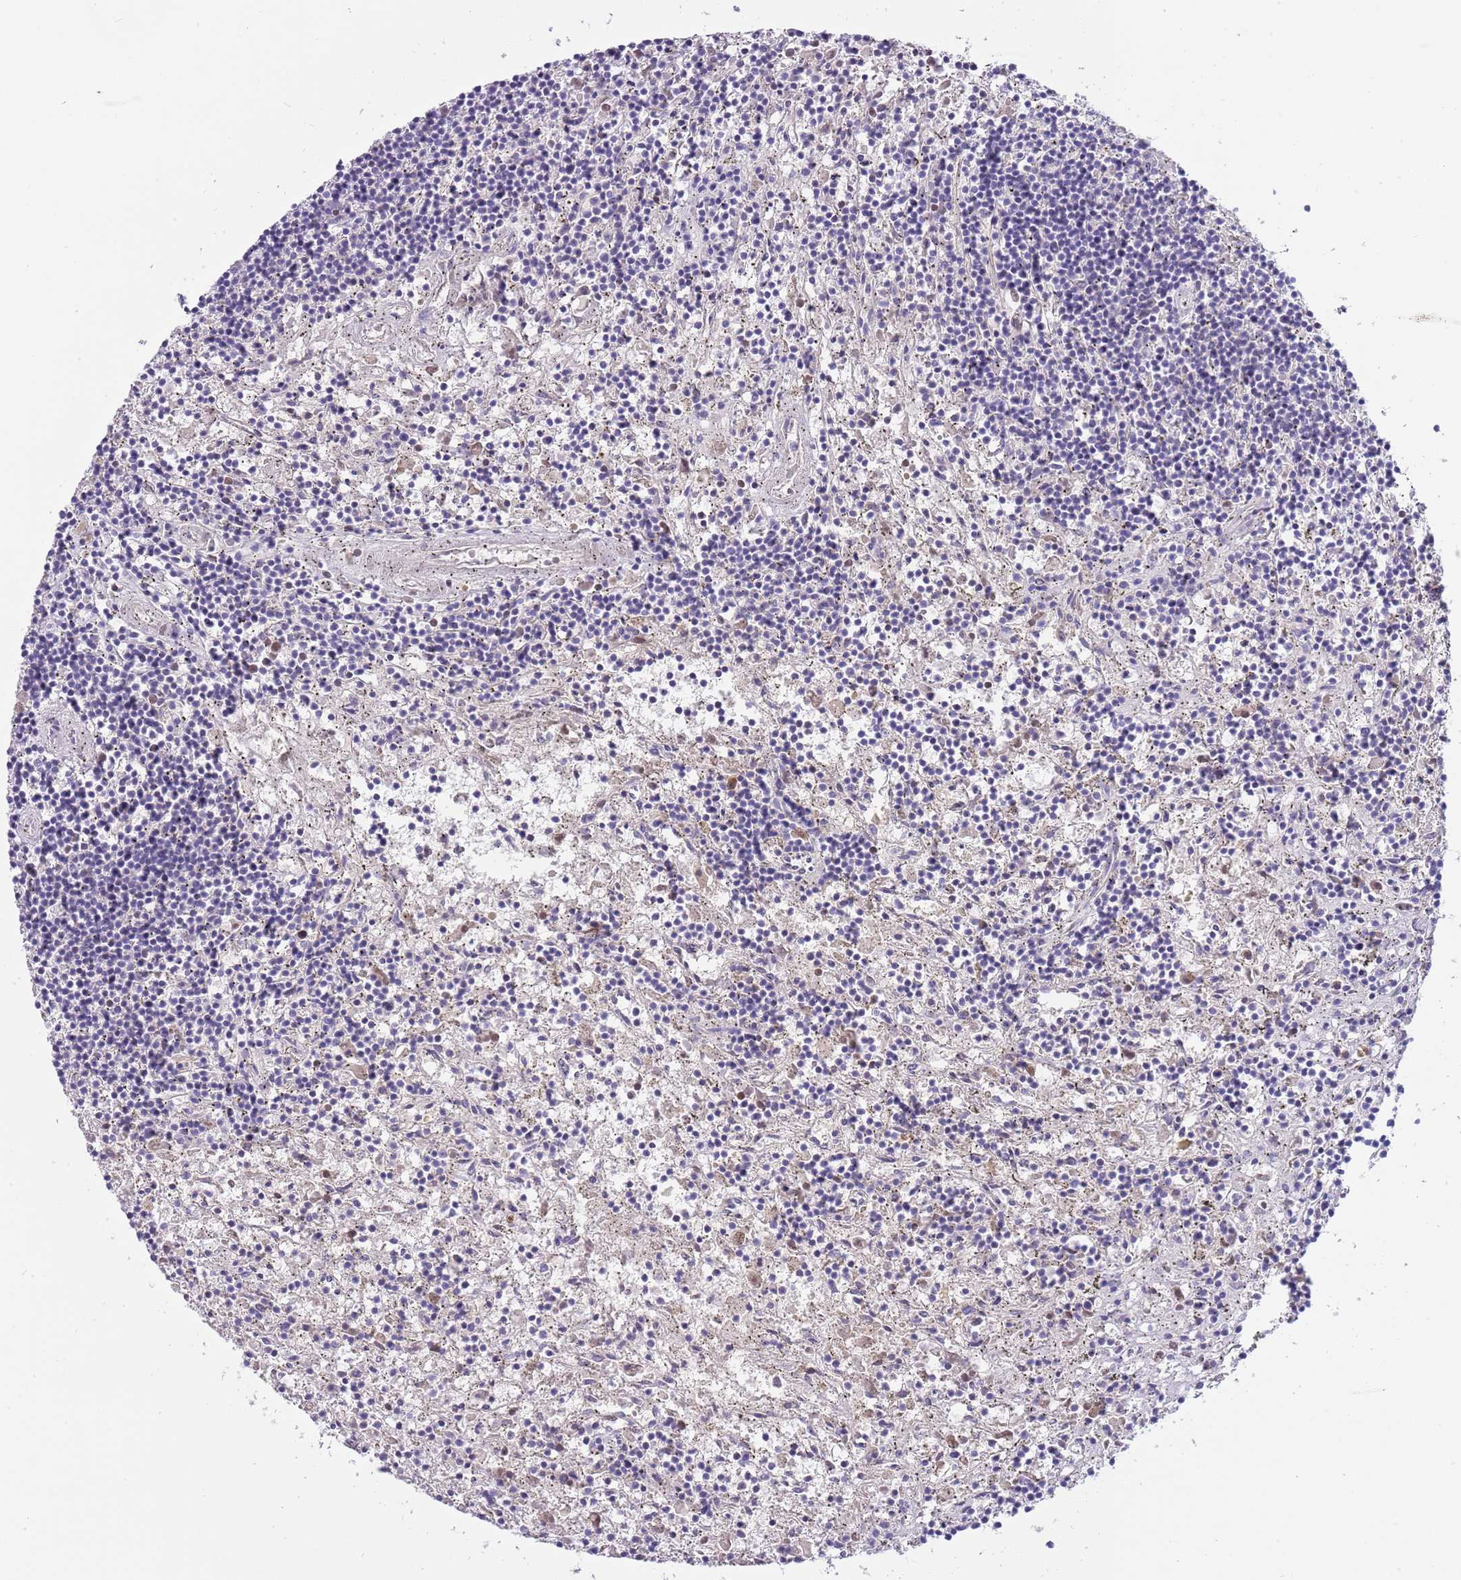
{"staining": {"intensity": "negative", "quantity": "none", "location": "none"}, "tissue": "lymphoma", "cell_type": "Tumor cells", "image_type": "cancer", "snomed": [{"axis": "morphology", "description": "Malignant lymphoma, non-Hodgkin's type, Low grade"}, {"axis": "topography", "description": "Spleen"}], "caption": "An immunohistochemistry photomicrograph of malignant lymphoma, non-Hodgkin's type (low-grade) is shown. There is no staining in tumor cells of malignant lymphoma, non-Hodgkin's type (low-grade).", "gene": "CFAP73", "patient": {"sex": "male", "age": 76}}